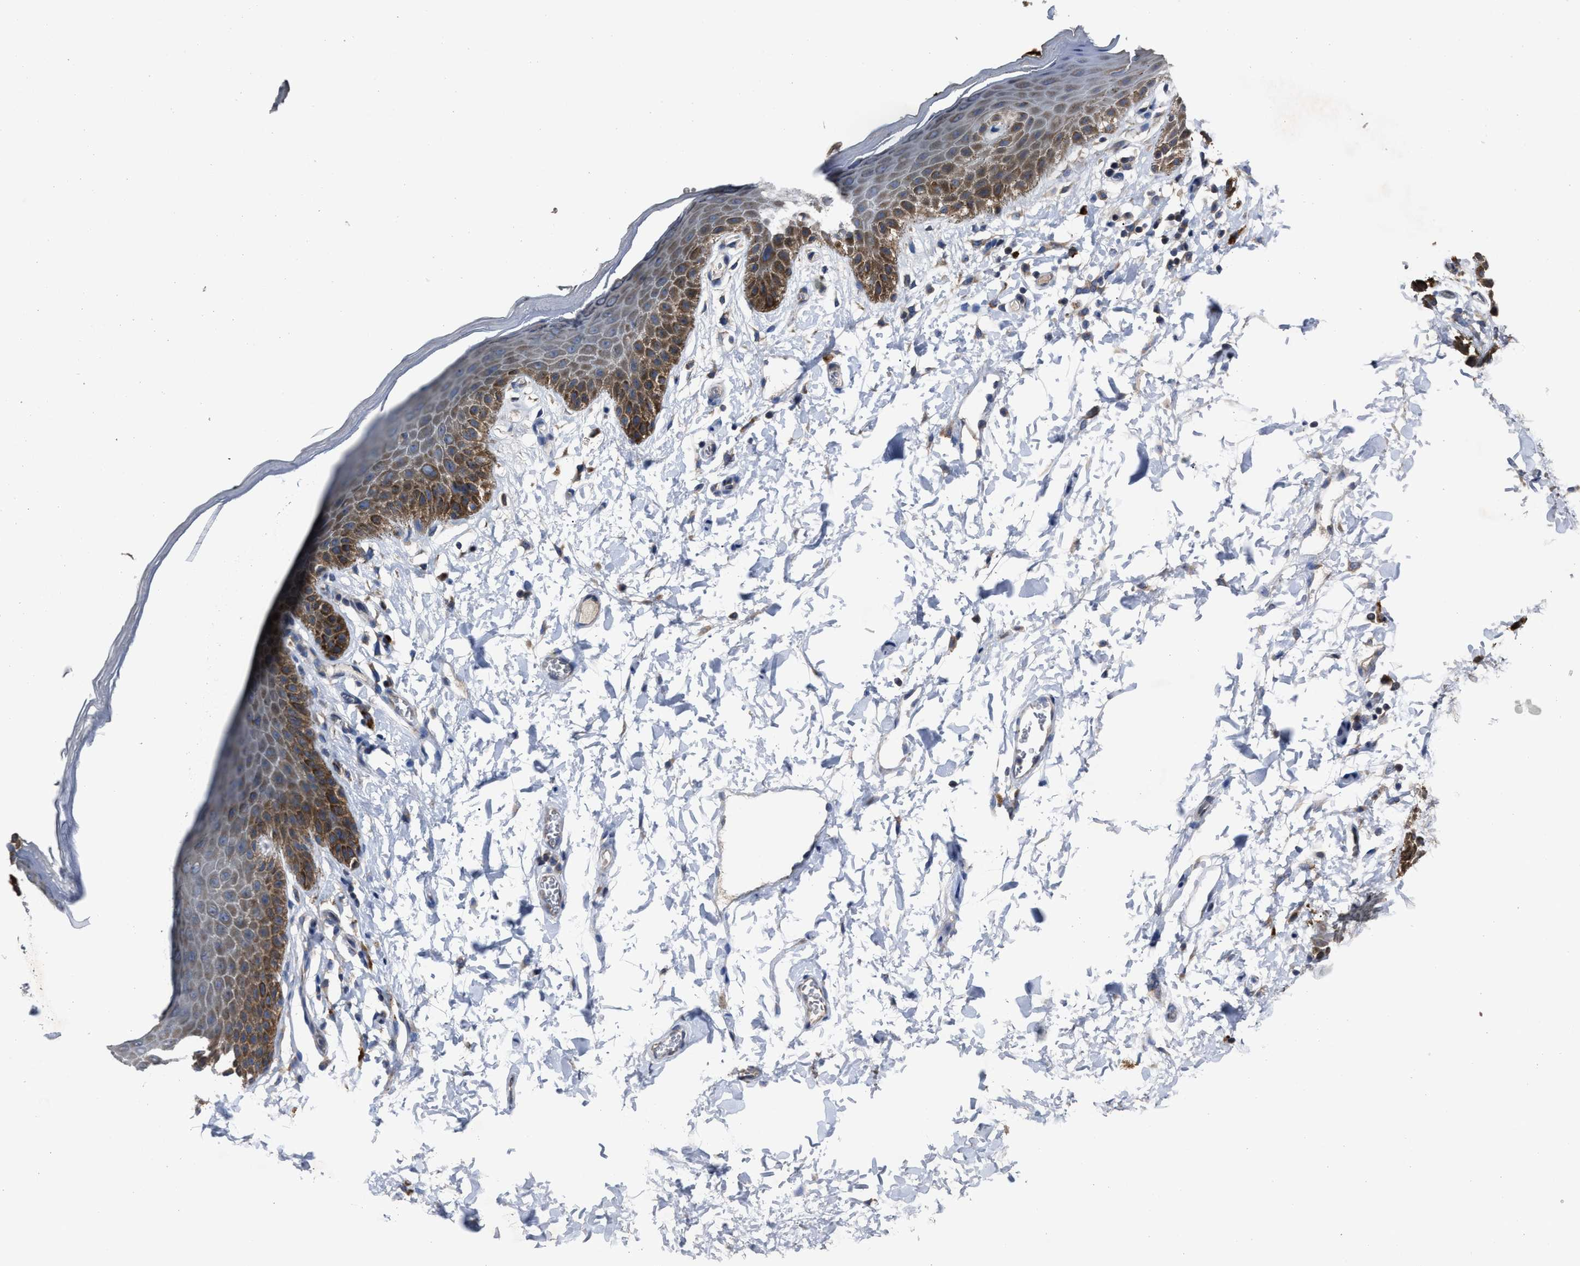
{"staining": {"intensity": "moderate", "quantity": "25%-75%", "location": "cytoplasmic/membranous"}, "tissue": "skin", "cell_type": "Epidermal cells", "image_type": "normal", "snomed": [{"axis": "morphology", "description": "Normal tissue, NOS"}, {"axis": "topography", "description": "Anal"}], "caption": "Skin stained with DAB (3,3'-diaminobenzidine) immunohistochemistry (IHC) displays medium levels of moderate cytoplasmic/membranous positivity in about 25%-75% of epidermal cells. (DAB = brown stain, brightfield microscopy at high magnification).", "gene": "UPF1", "patient": {"sex": "male", "age": 44}}